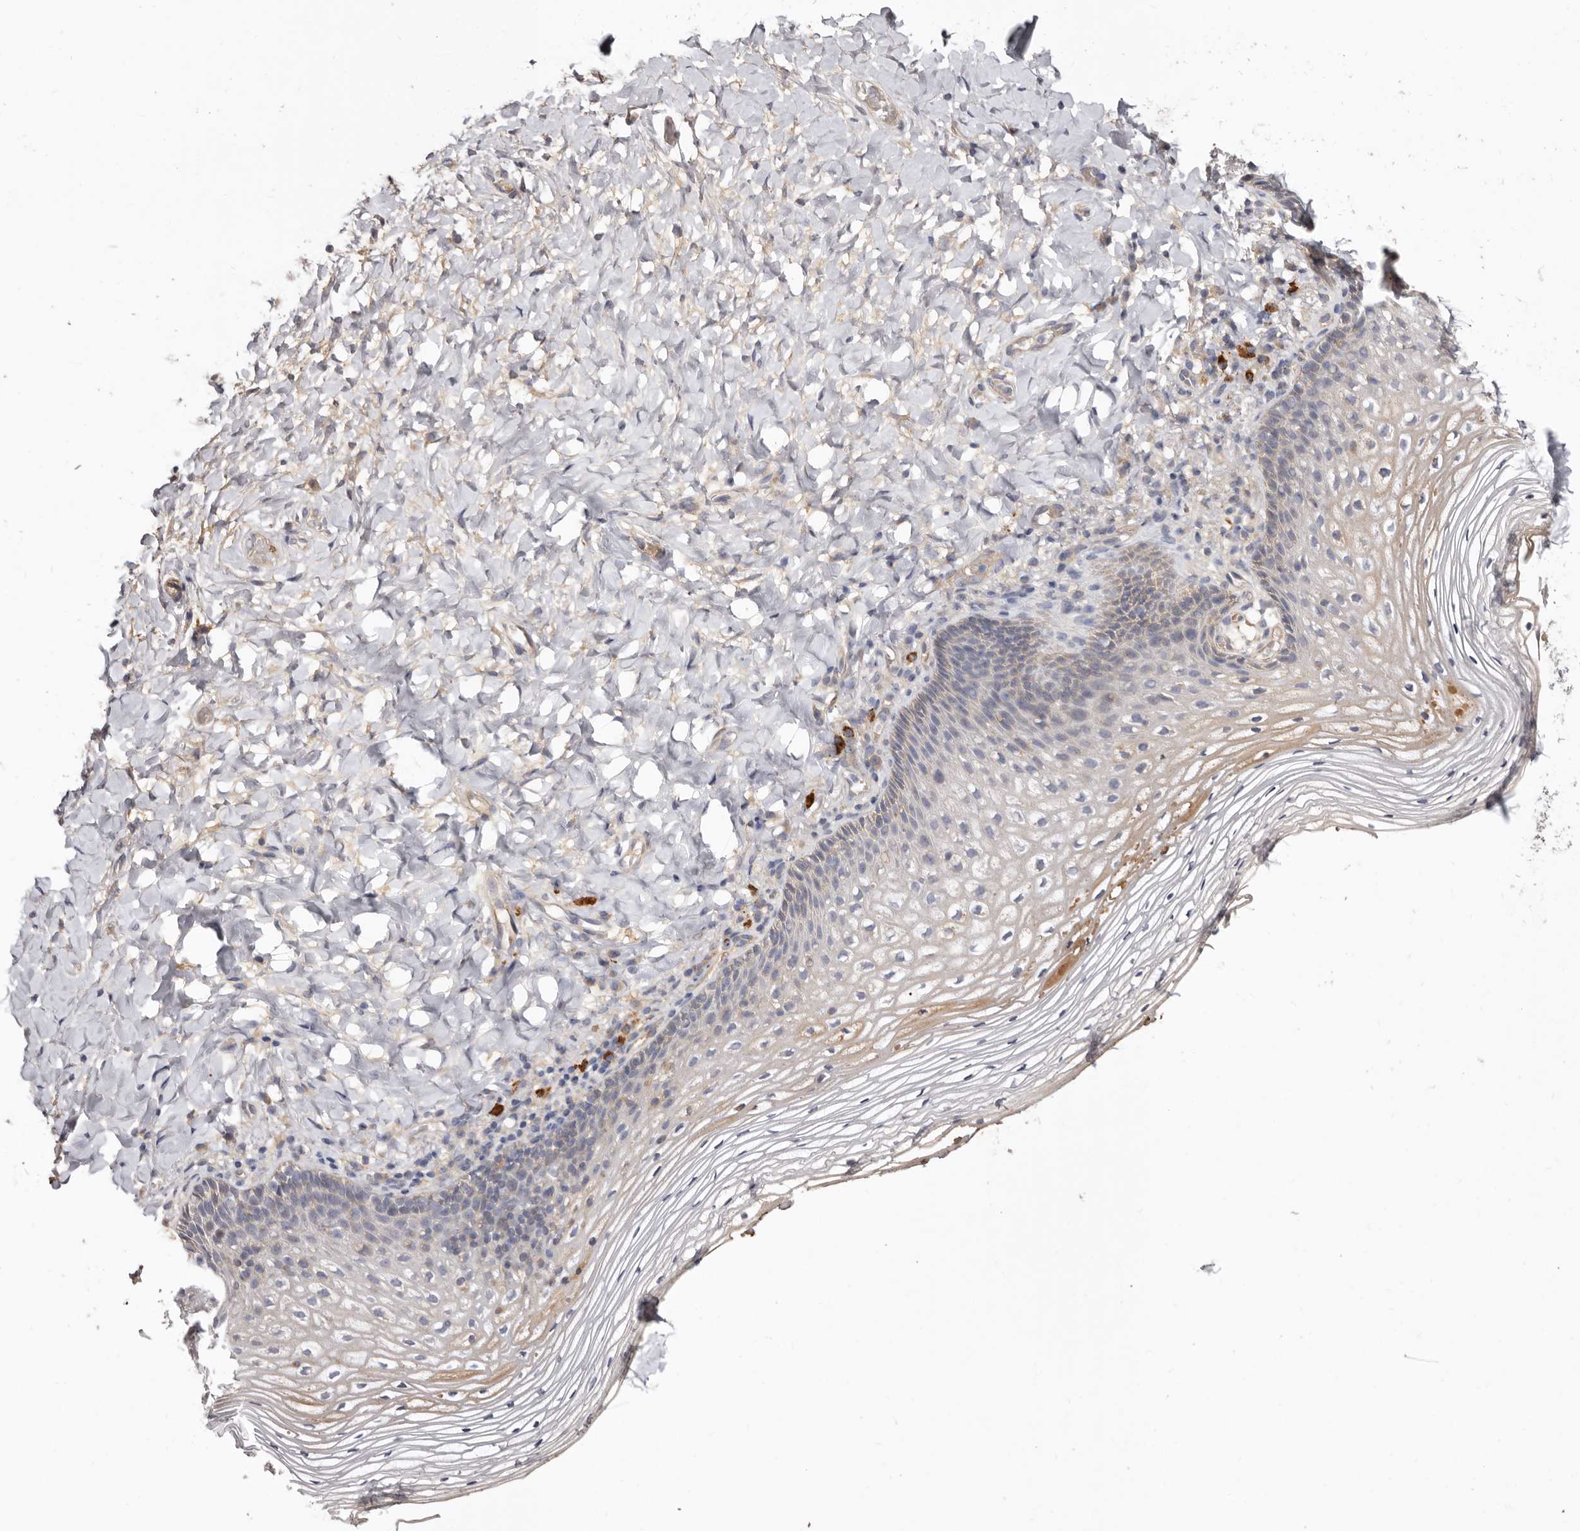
{"staining": {"intensity": "weak", "quantity": "<25%", "location": "cytoplasmic/membranous"}, "tissue": "vagina", "cell_type": "Squamous epithelial cells", "image_type": "normal", "snomed": [{"axis": "morphology", "description": "Normal tissue, NOS"}, {"axis": "topography", "description": "Vagina"}], "caption": "A photomicrograph of vagina stained for a protein exhibits no brown staining in squamous epithelial cells. Nuclei are stained in blue.", "gene": "SPTA1", "patient": {"sex": "female", "age": 60}}